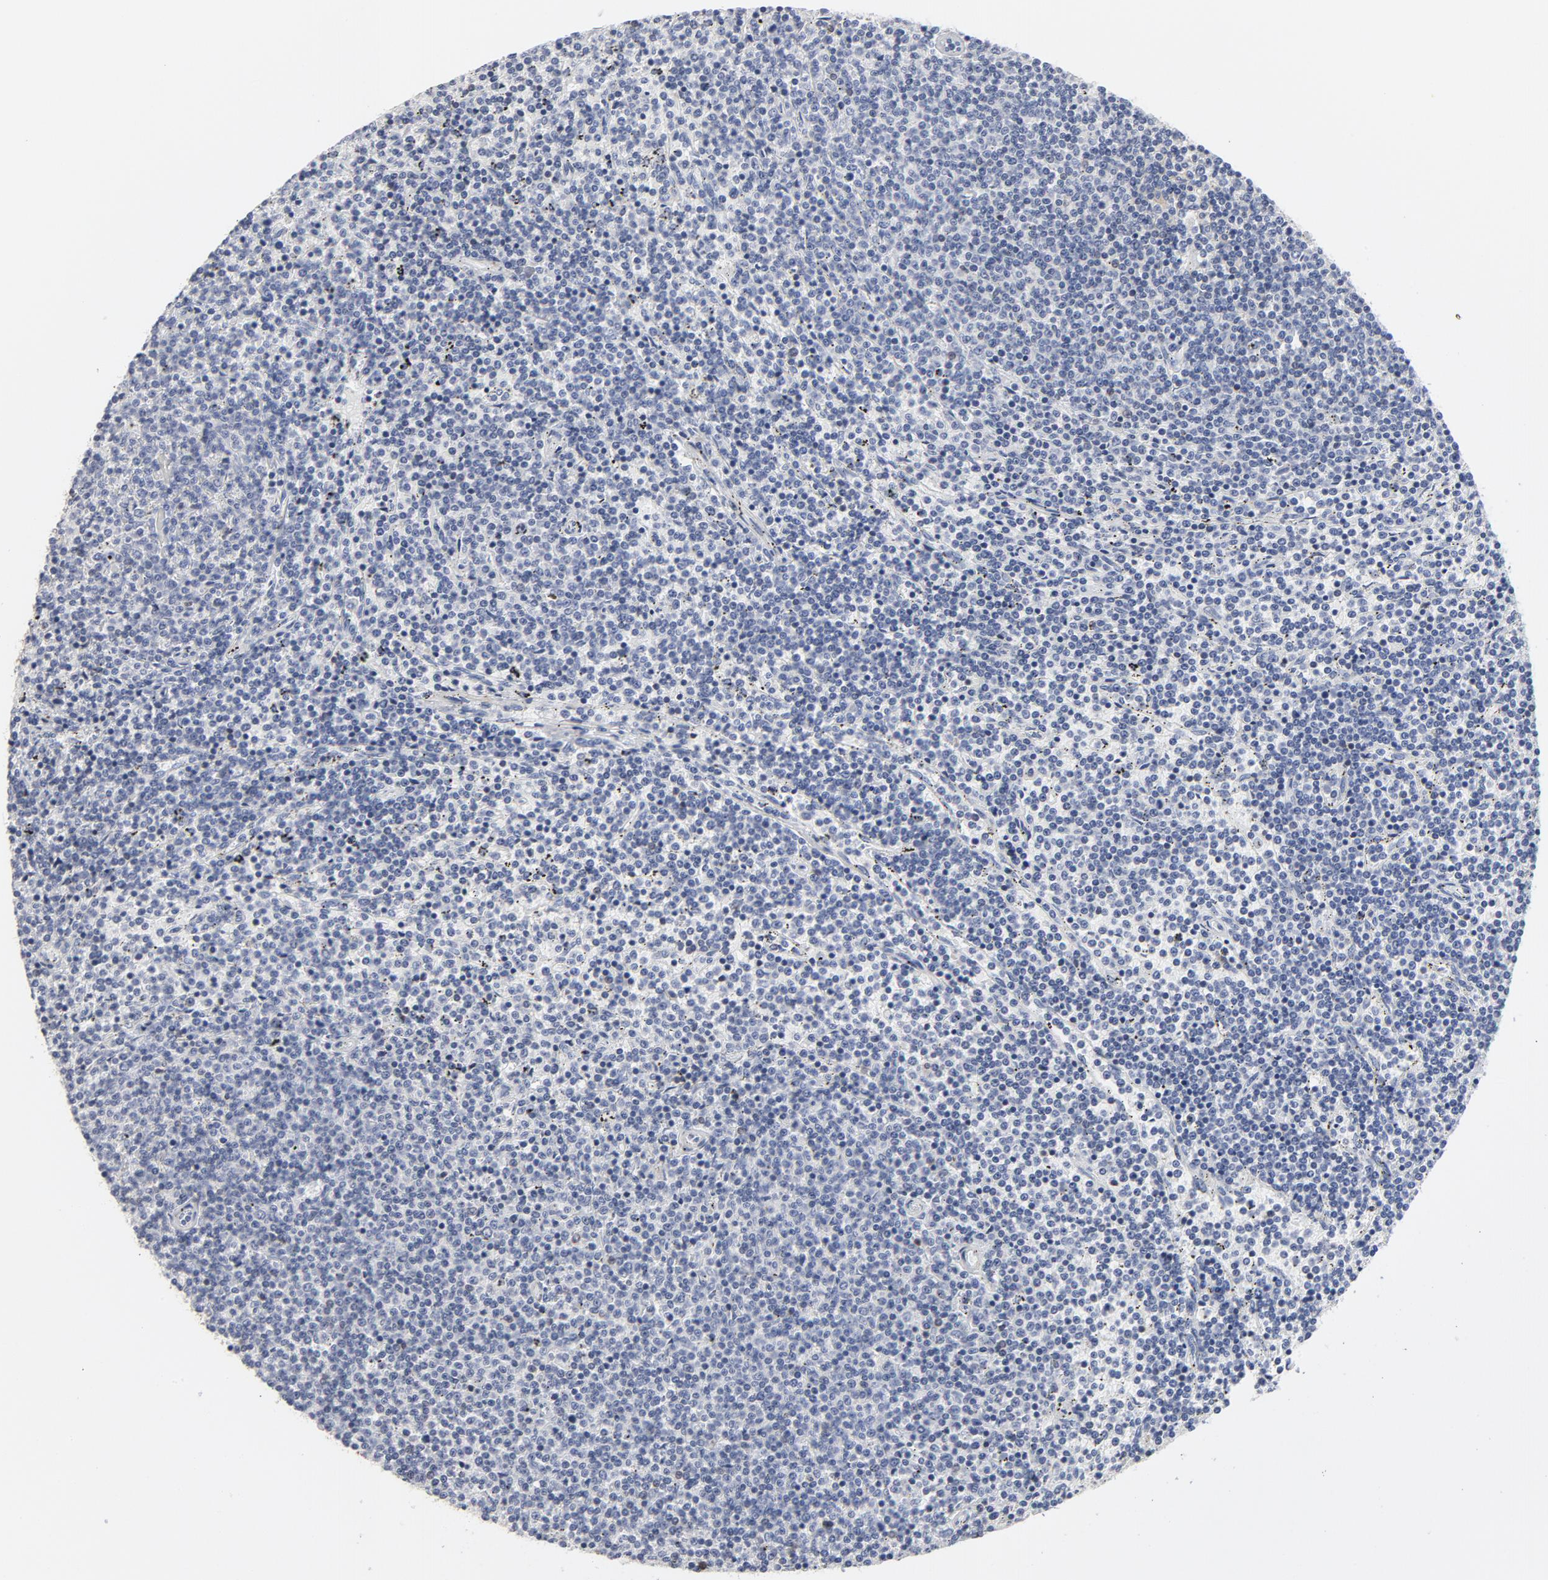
{"staining": {"intensity": "negative", "quantity": "none", "location": "none"}, "tissue": "lymphoma", "cell_type": "Tumor cells", "image_type": "cancer", "snomed": [{"axis": "morphology", "description": "Malignant lymphoma, non-Hodgkin's type, Low grade"}, {"axis": "topography", "description": "Spleen"}], "caption": "This is an immunohistochemistry histopathology image of lymphoma. There is no positivity in tumor cells.", "gene": "TSPAN6", "patient": {"sex": "female", "age": 50}}